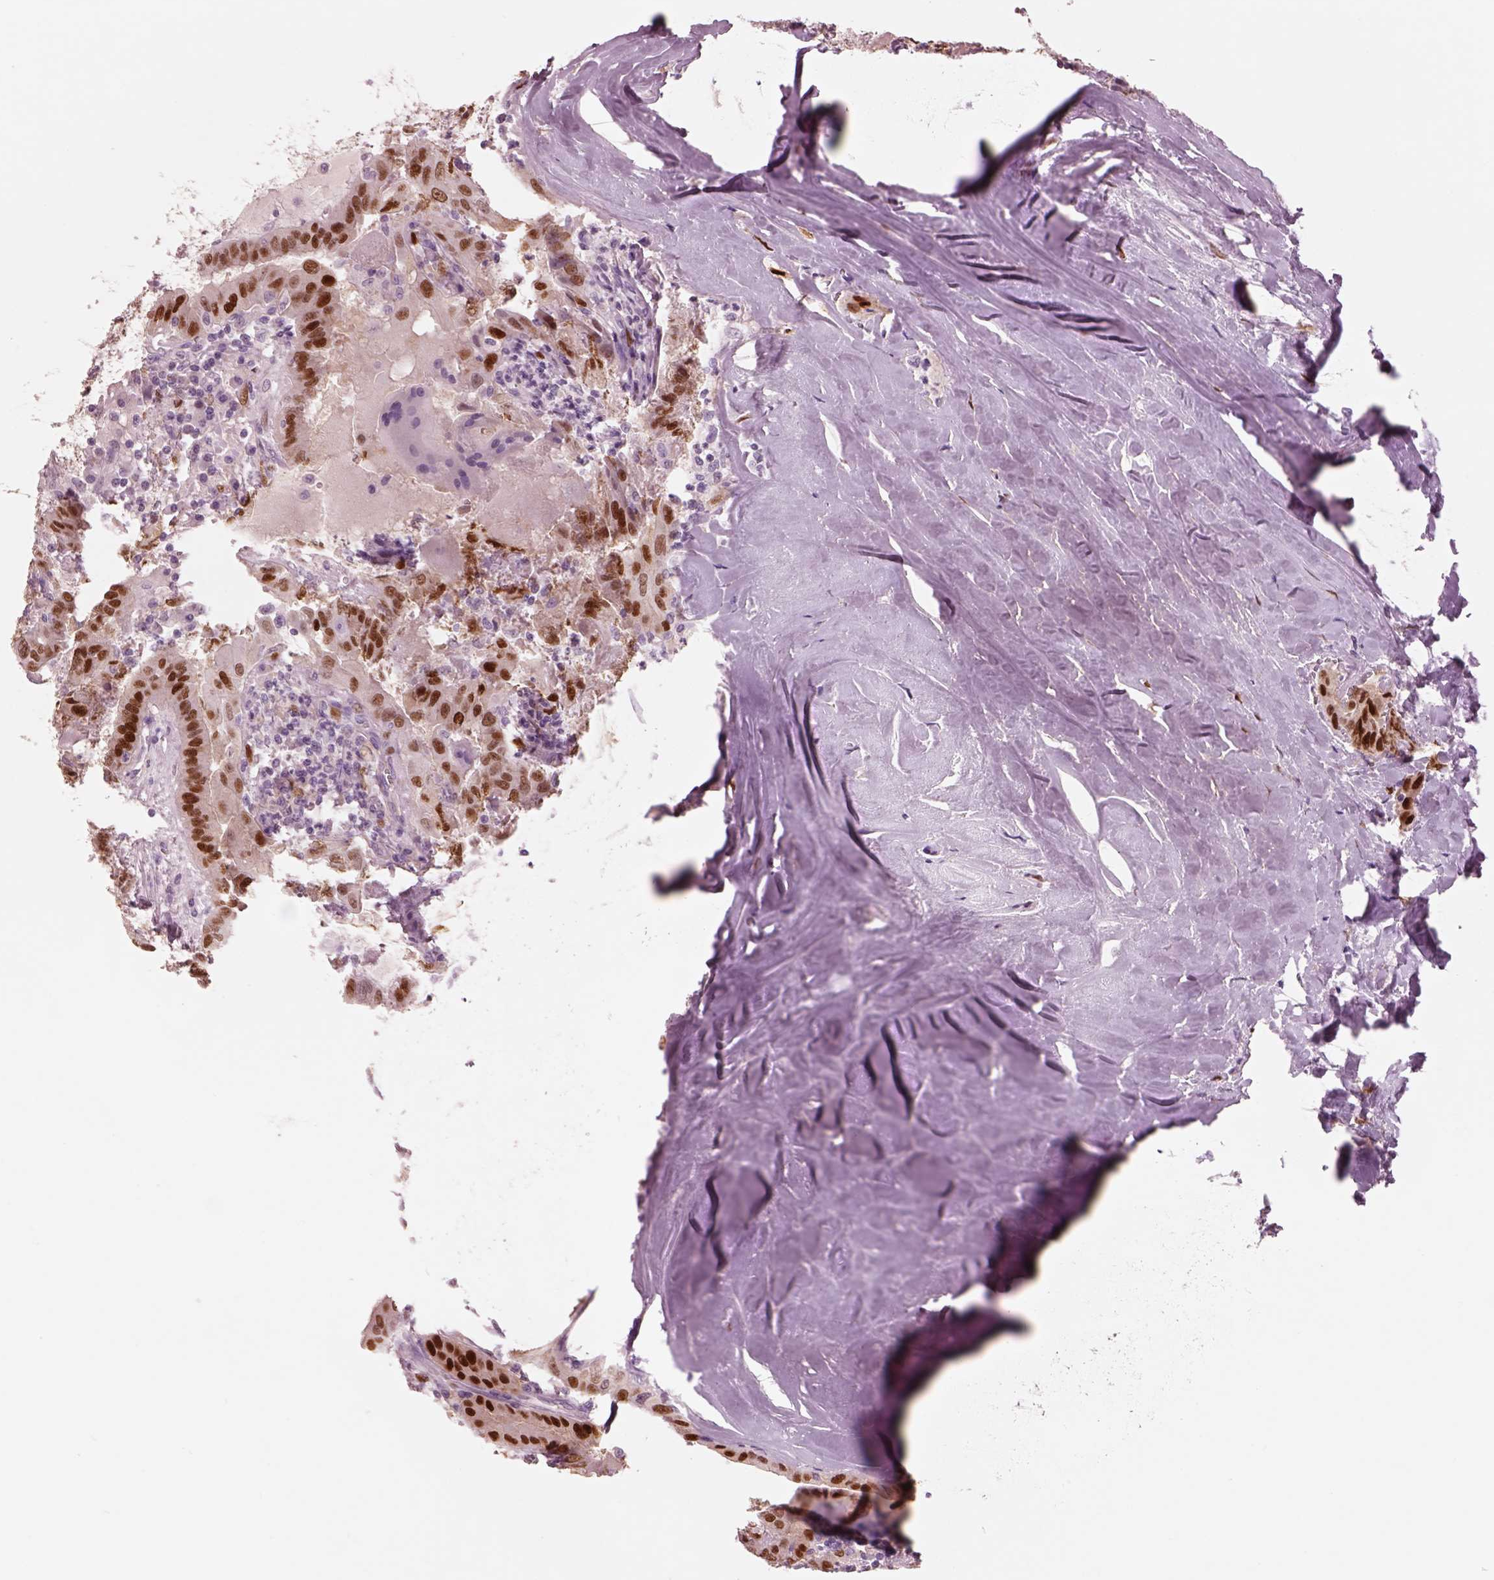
{"staining": {"intensity": "strong", "quantity": ">75%", "location": "nuclear"}, "tissue": "thyroid cancer", "cell_type": "Tumor cells", "image_type": "cancer", "snomed": [{"axis": "morphology", "description": "Papillary adenocarcinoma, NOS"}, {"axis": "topography", "description": "Thyroid gland"}], "caption": "Protein expression analysis of thyroid papillary adenocarcinoma demonstrates strong nuclear expression in about >75% of tumor cells. (Brightfield microscopy of DAB IHC at high magnification).", "gene": "SOX9", "patient": {"sex": "female", "age": 37}}